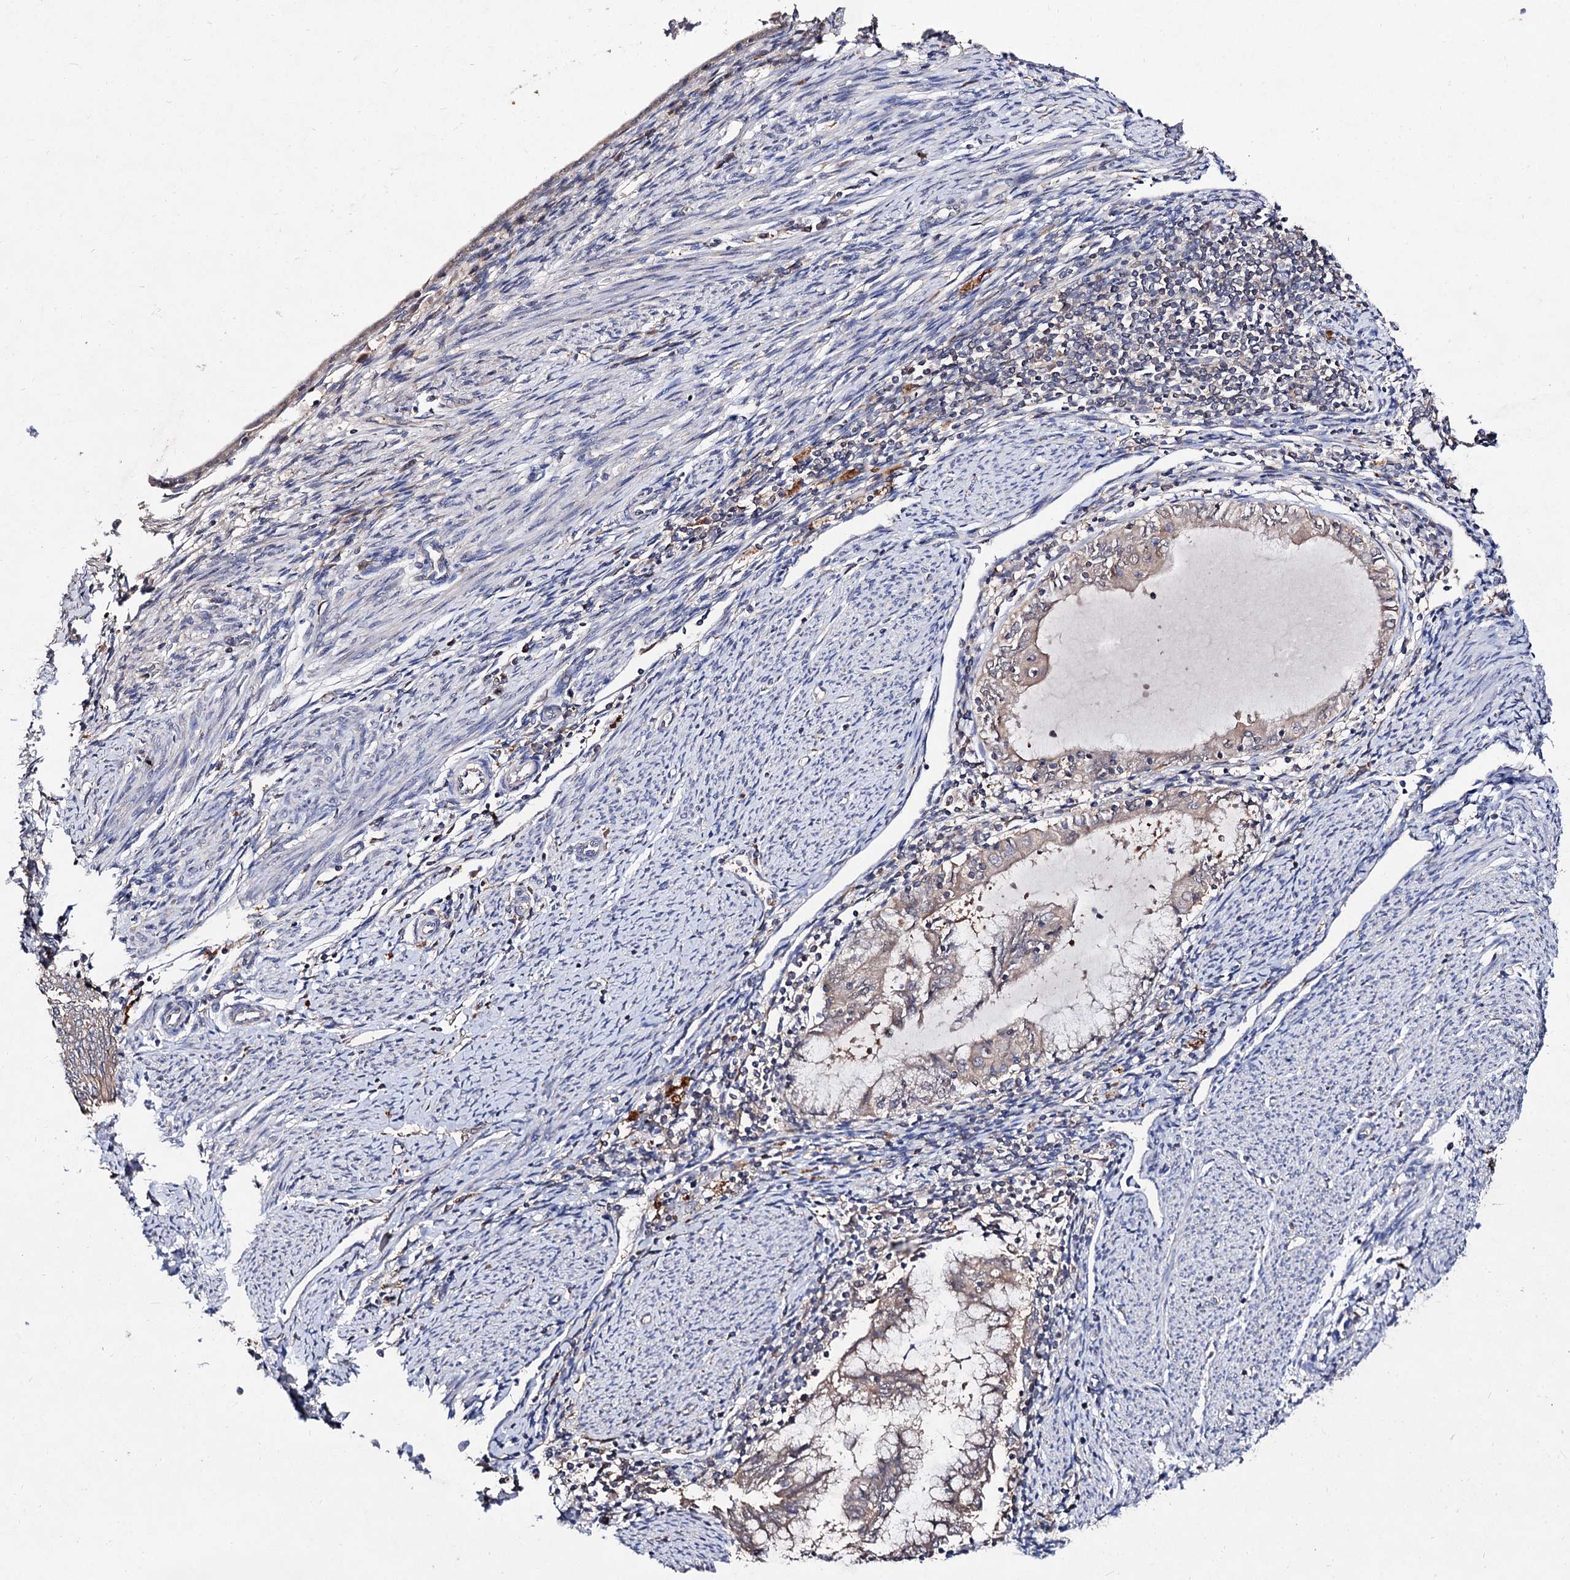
{"staining": {"intensity": "negative", "quantity": "none", "location": "none"}, "tissue": "endometrial cancer", "cell_type": "Tumor cells", "image_type": "cancer", "snomed": [{"axis": "morphology", "description": "Adenocarcinoma, NOS"}, {"axis": "topography", "description": "Endometrium"}], "caption": "Immunohistochemistry (IHC) micrograph of adenocarcinoma (endometrial) stained for a protein (brown), which shows no staining in tumor cells.", "gene": "ACTR6", "patient": {"sex": "female", "age": 79}}